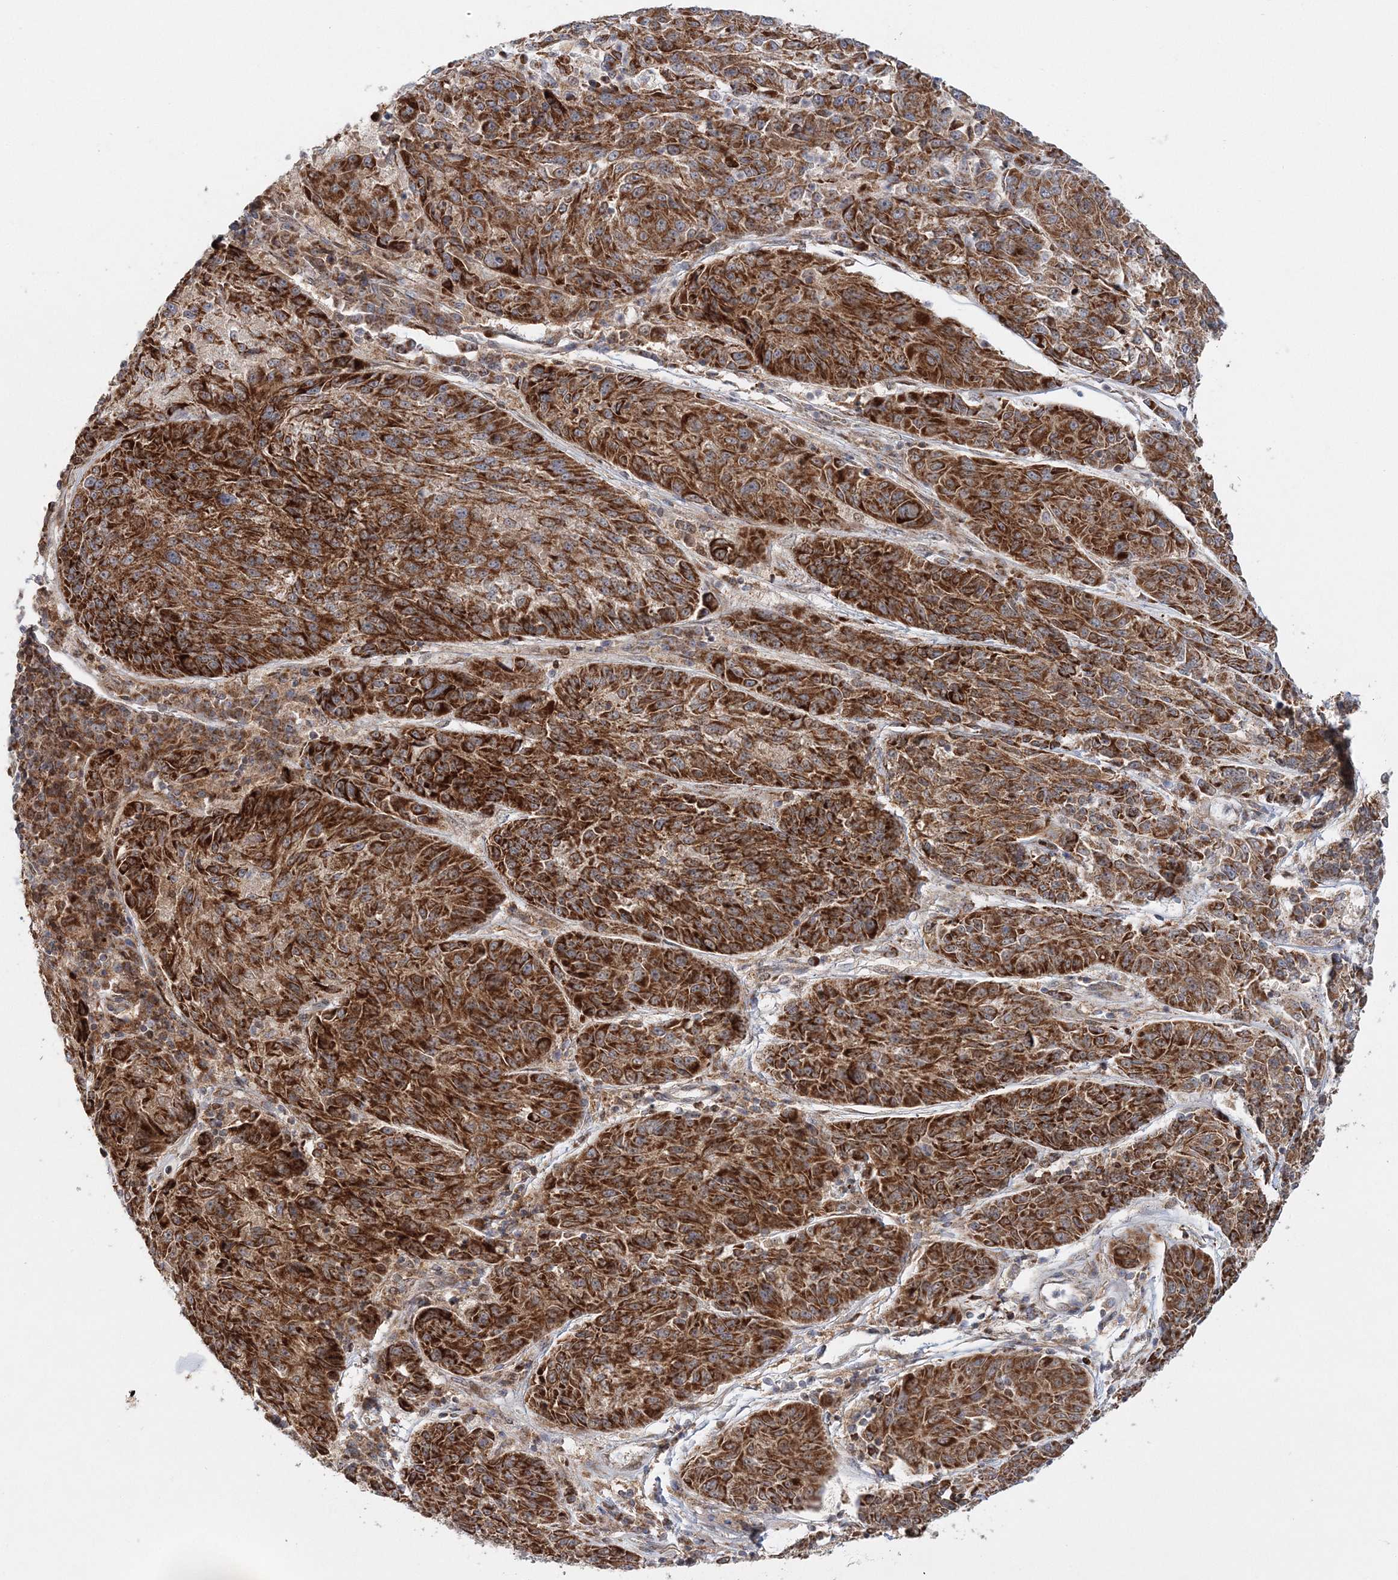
{"staining": {"intensity": "strong", "quantity": ">75%", "location": "cytoplasmic/membranous"}, "tissue": "melanoma", "cell_type": "Tumor cells", "image_type": "cancer", "snomed": [{"axis": "morphology", "description": "Malignant melanoma, NOS"}, {"axis": "topography", "description": "Skin"}], "caption": "Protein expression analysis of human malignant melanoma reveals strong cytoplasmic/membranous staining in approximately >75% of tumor cells.", "gene": "RAB11FIP2", "patient": {"sex": "male", "age": 53}}